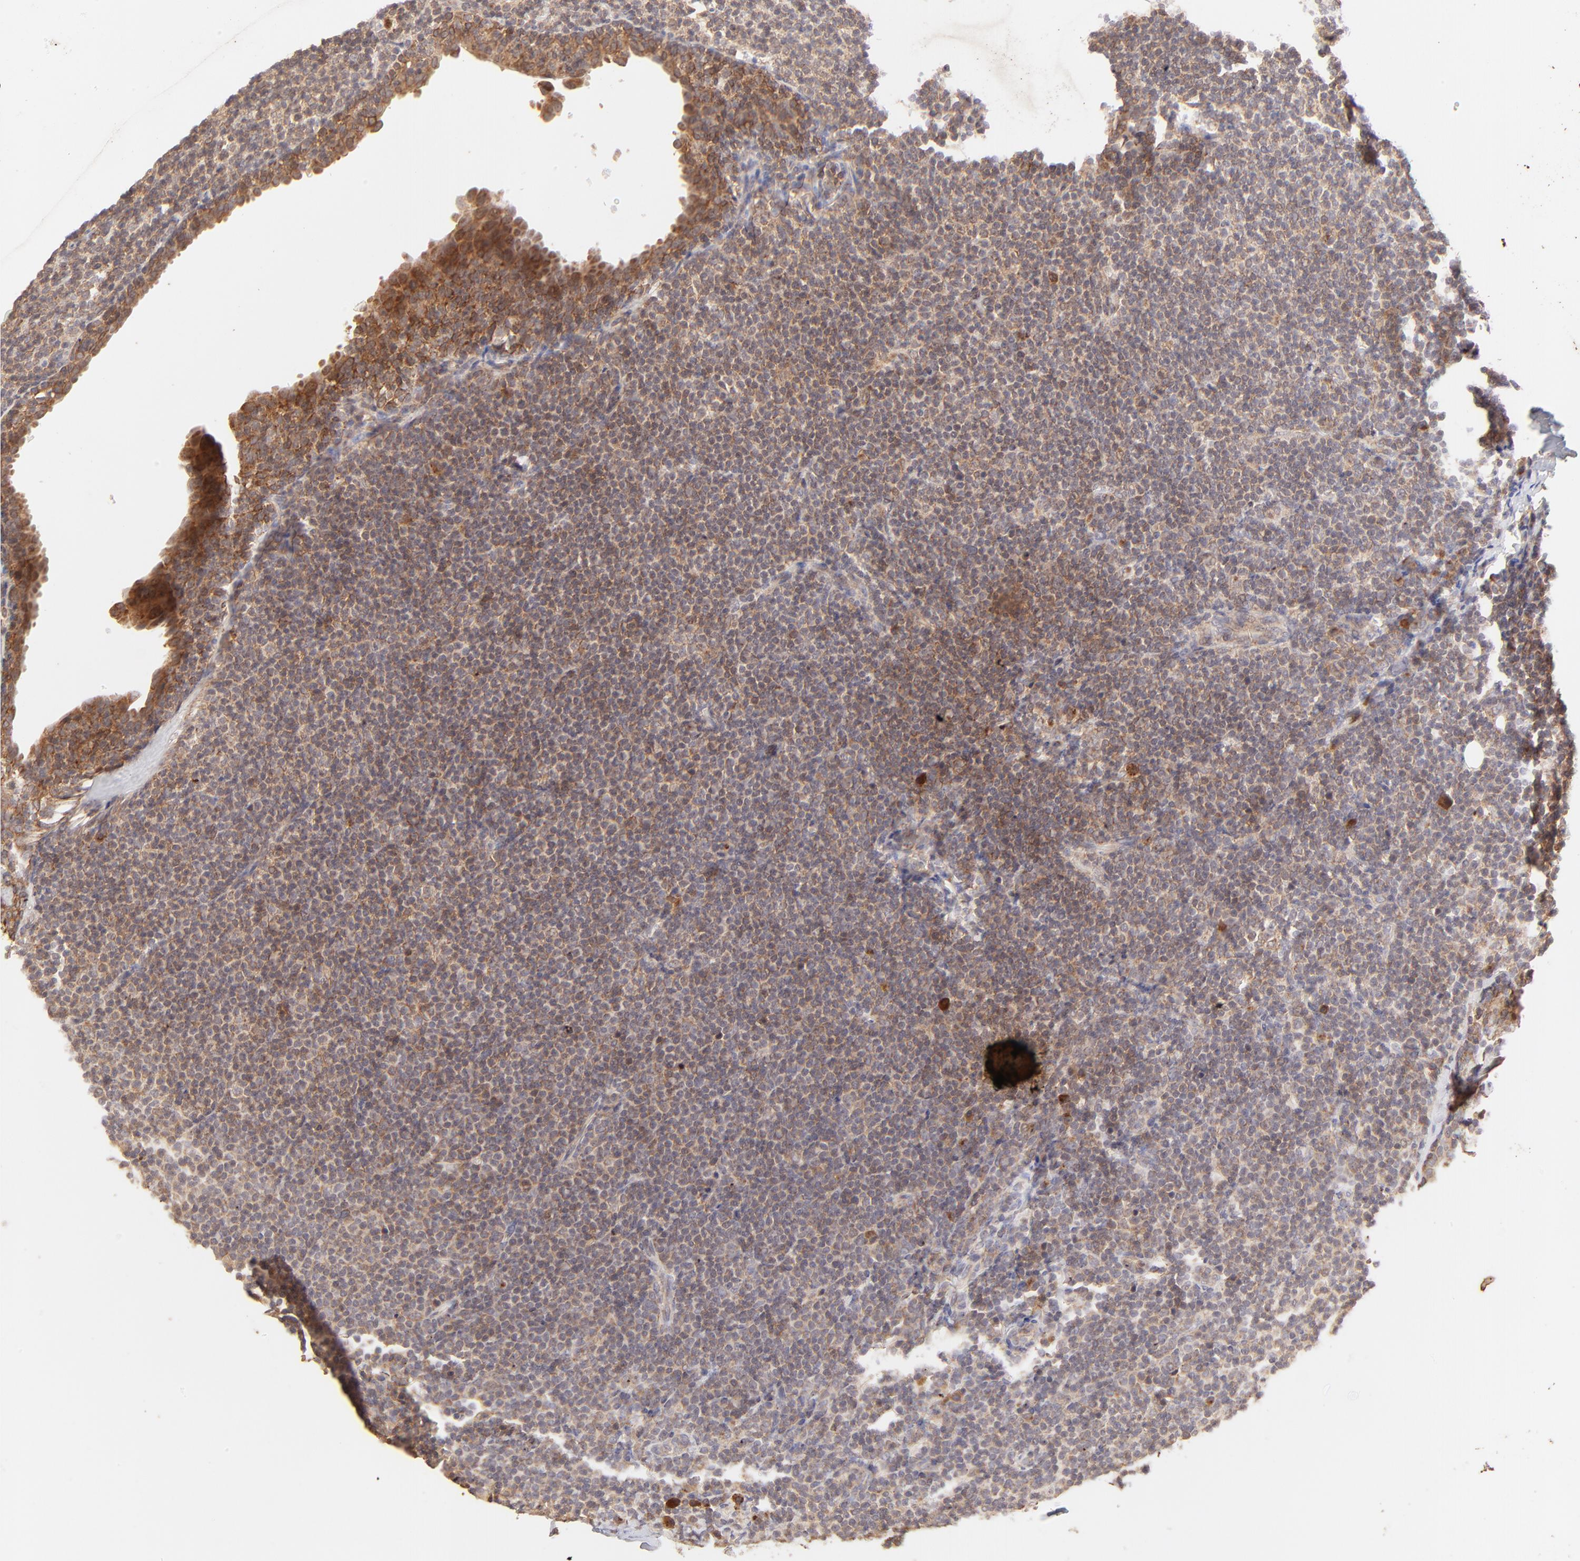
{"staining": {"intensity": "moderate", "quantity": ">75%", "location": "cytoplasmic/membranous"}, "tissue": "lymph node", "cell_type": "Germinal center cells", "image_type": "normal", "snomed": [{"axis": "morphology", "description": "Normal tissue, NOS"}, {"axis": "morphology", "description": "Uncertain malignant potential"}, {"axis": "topography", "description": "Lymph node"}, {"axis": "topography", "description": "Salivary gland, NOS"}], "caption": "Immunohistochemical staining of benign lymph node reveals medium levels of moderate cytoplasmic/membranous positivity in about >75% of germinal center cells.", "gene": "TNRC6B", "patient": {"sex": "female", "age": 51}}